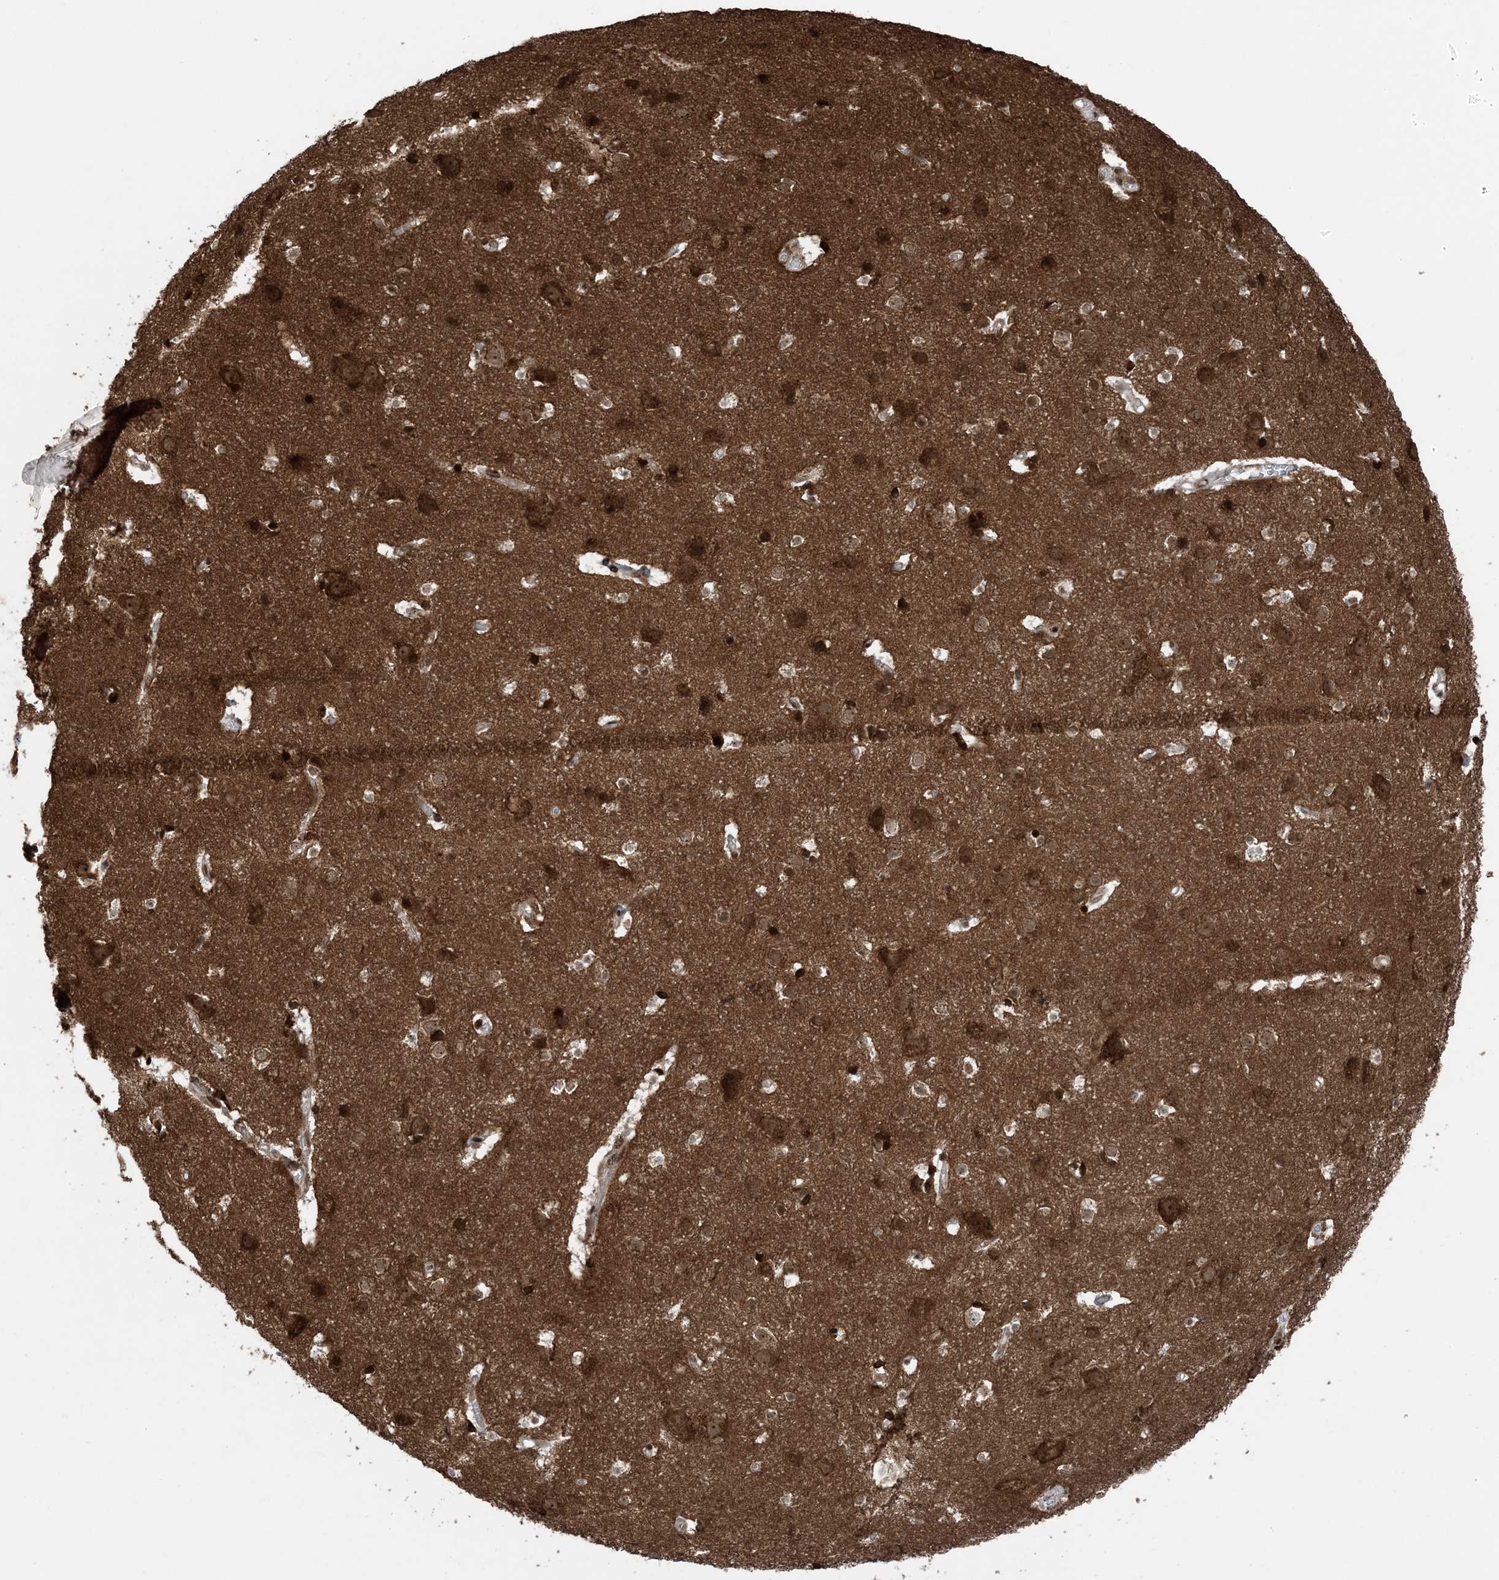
{"staining": {"intensity": "moderate", "quantity": ">75%", "location": "cytoplasmic/membranous,nuclear"}, "tissue": "cerebral cortex", "cell_type": "Endothelial cells", "image_type": "normal", "snomed": [{"axis": "morphology", "description": "Normal tissue, NOS"}, {"axis": "topography", "description": "Cerebral cortex"}], "caption": "Cerebral cortex stained with DAB (3,3'-diaminobenzidine) immunohistochemistry (IHC) demonstrates medium levels of moderate cytoplasmic/membranous,nuclear positivity in about >75% of endothelial cells.", "gene": "ZFAND2B", "patient": {"sex": "male", "age": 54}}